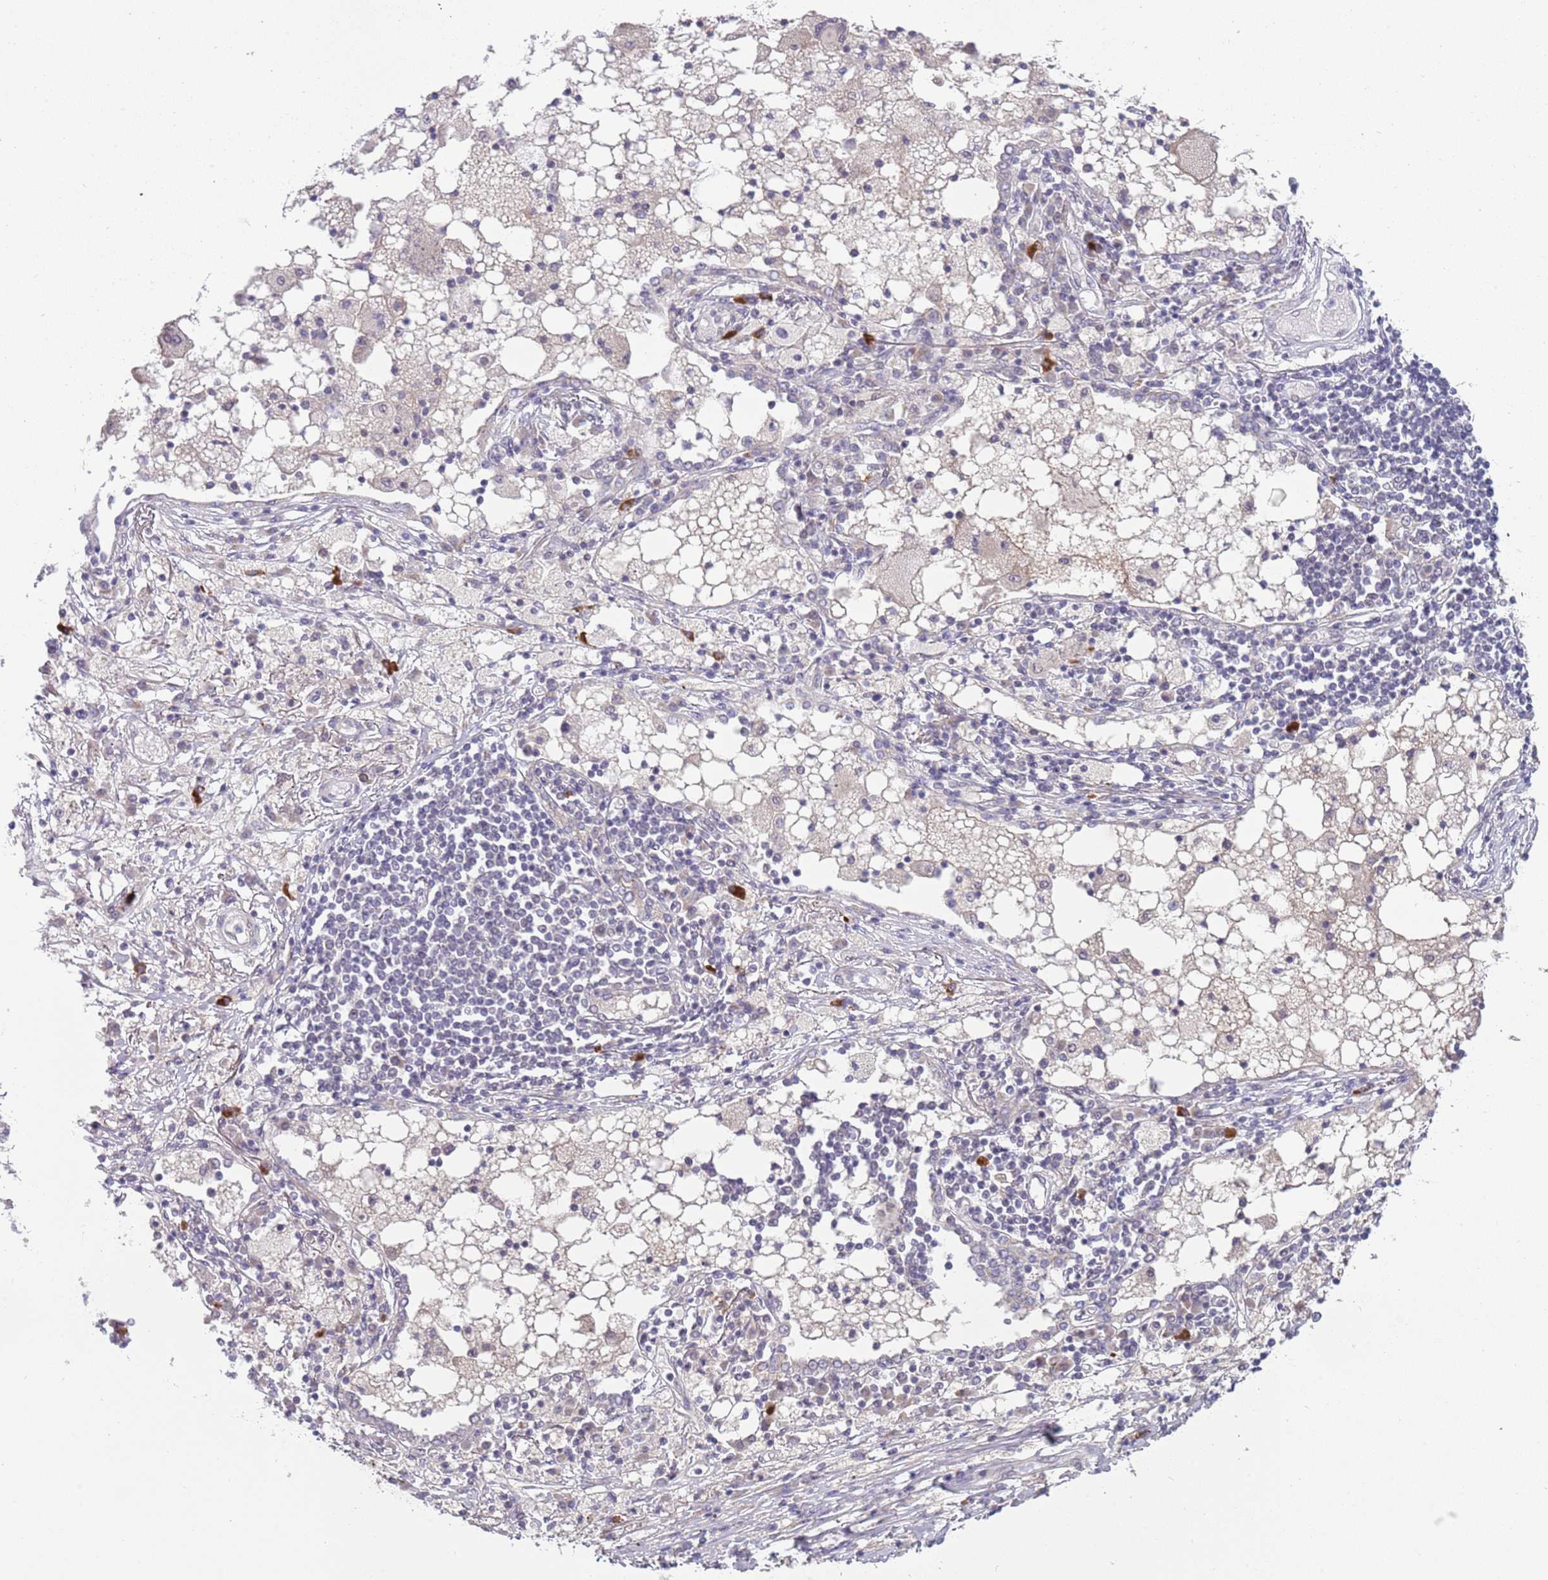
{"staining": {"intensity": "negative", "quantity": "none", "location": "none"}, "tissue": "lung cancer", "cell_type": "Tumor cells", "image_type": "cancer", "snomed": [{"axis": "morphology", "description": "Squamous cell carcinoma, NOS"}, {"axis": "topography", "description": "Lung"}], "caption": "Tumor cells are negative for brown protein staining in lung squamous cell carcinoma.", "gene": "TM2D1", "patient": {"sex": "male", "age": 65}}